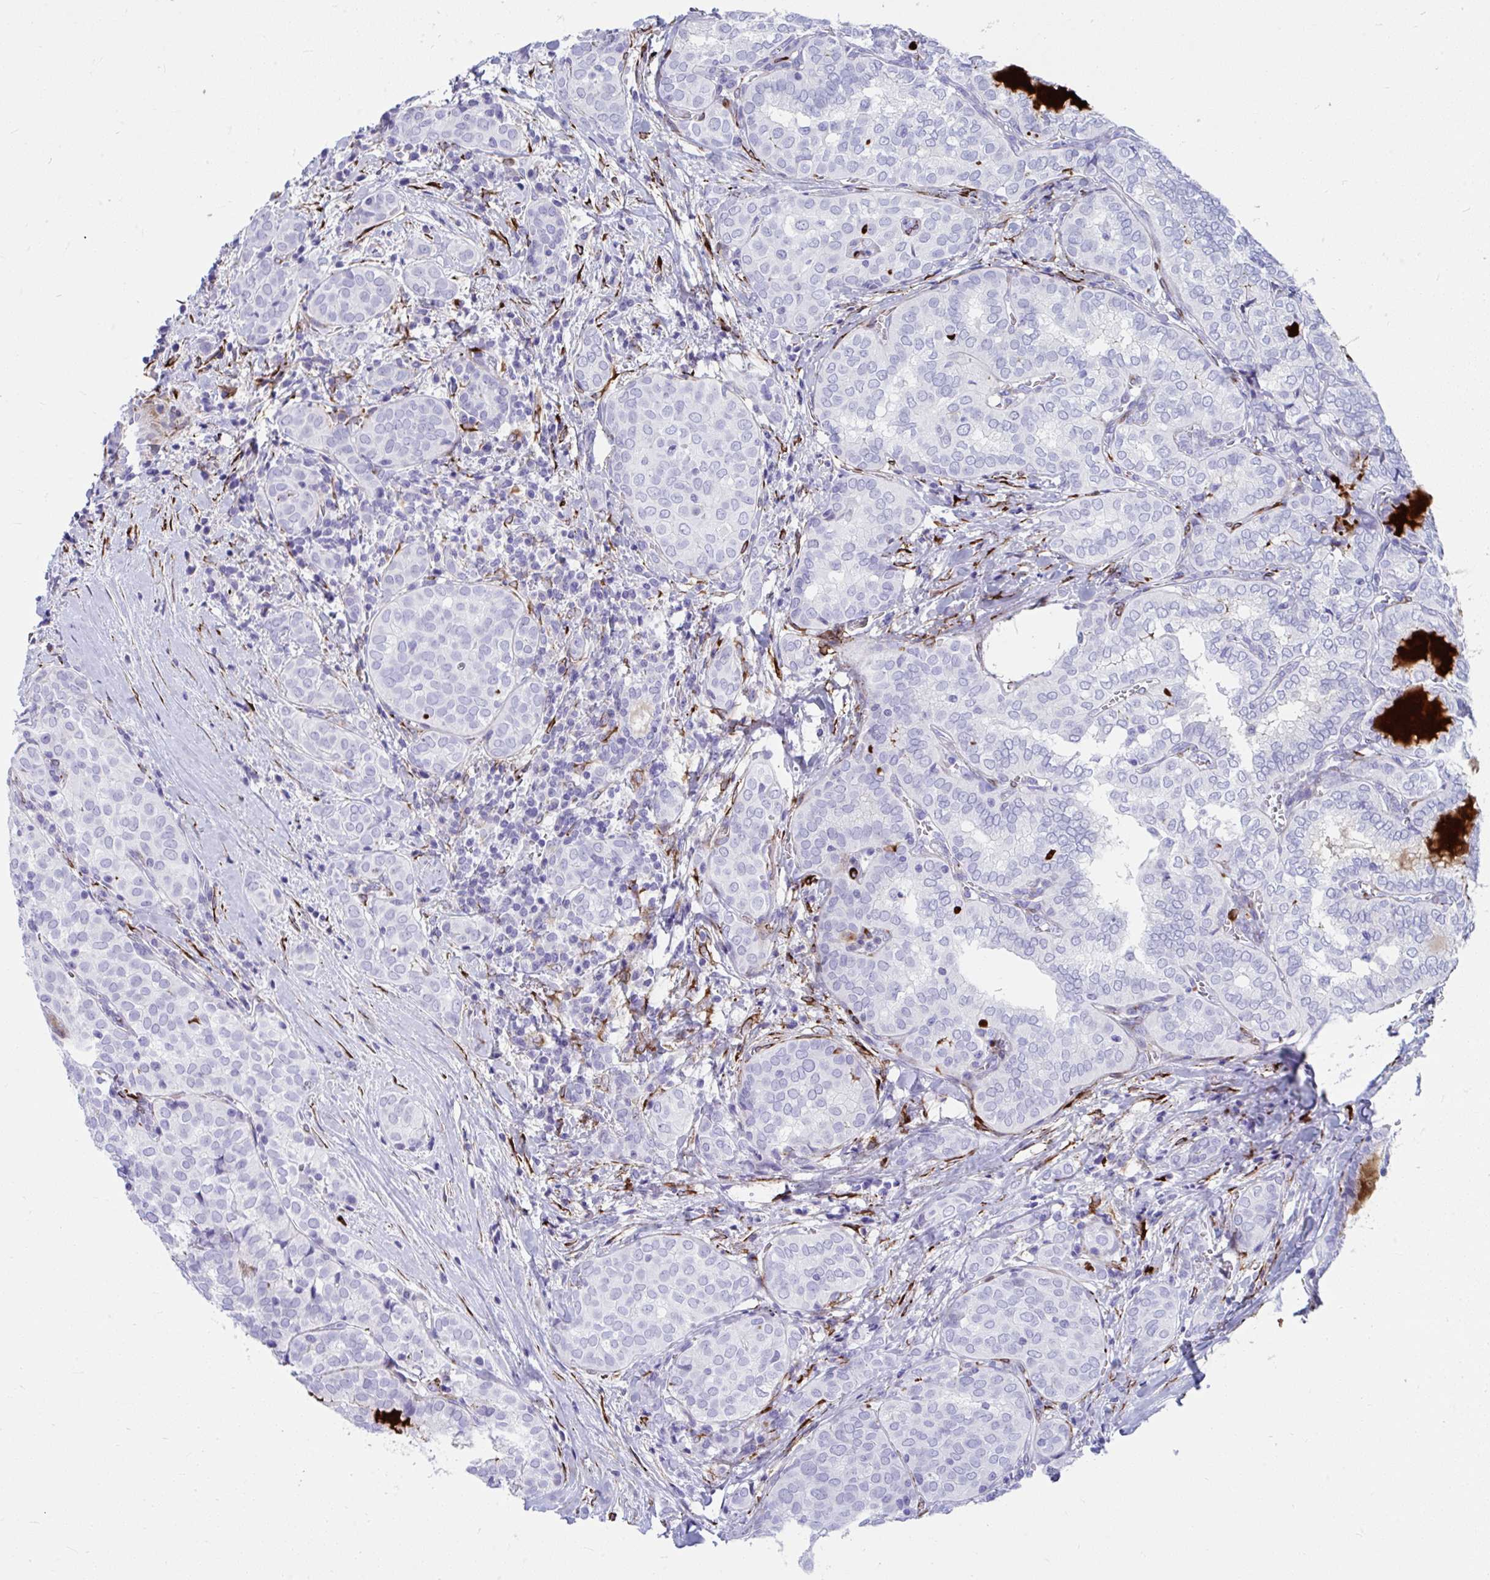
{"staining": {"intensity": "negative", "quantity": "none", "location": "none"}, "tissue": "thyroid cancer", "cell_type": "Tumor cells", "image_type": "cancer", "snomed": [{"axis": "morphology", "description": "Papillary adenocarcinoma, NOS"}, {"axis": "topography", "description": "Thyroid gland"}], "caption": "DAB (3,3'-diaminobenzidine) immunohistochemical staining of thyroid cancer demonstrates no significant staining in tumor cells.", "gene": "GRXCR2", "patient": {"sex": "female", "age": 30}}